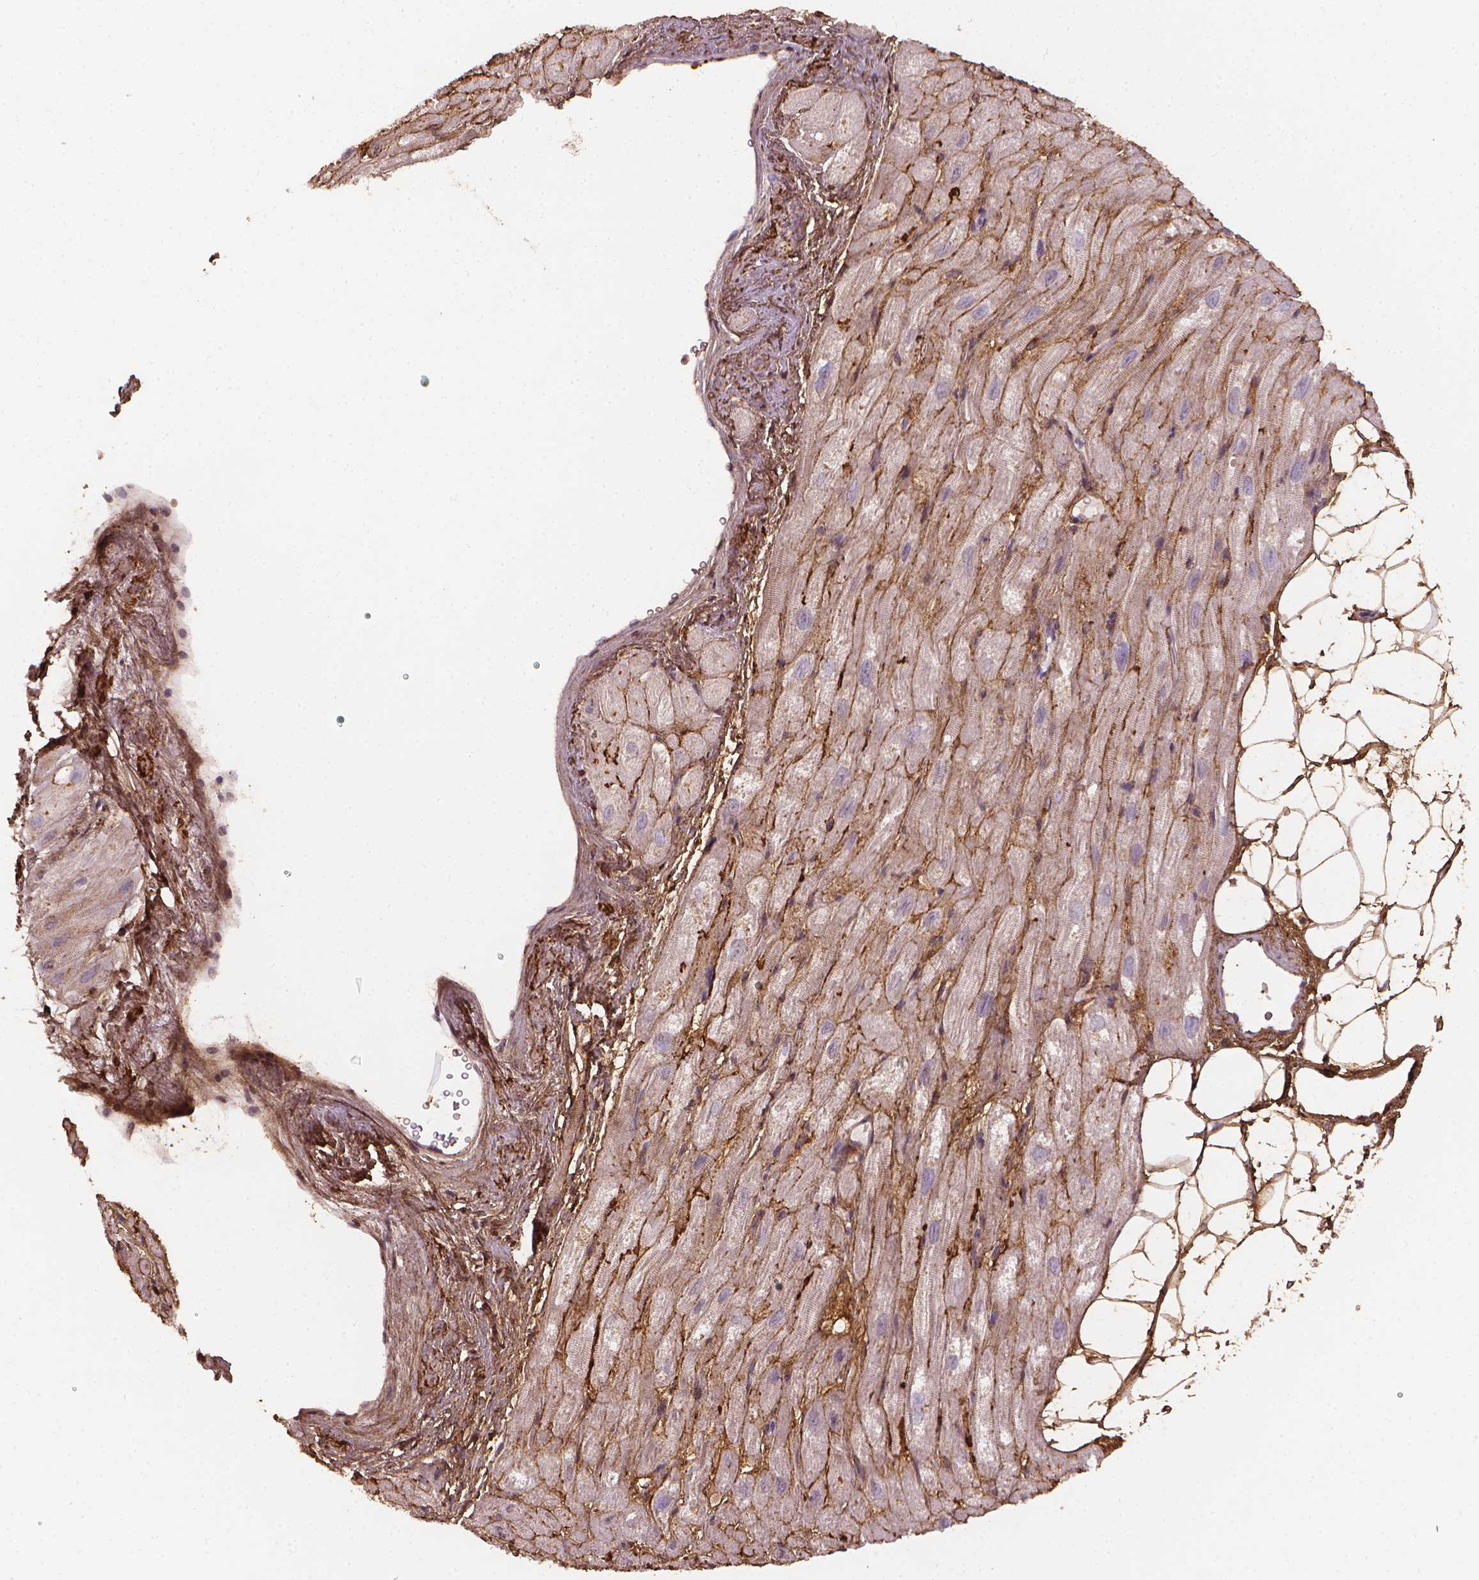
{"staining": {"intensity": "weak", "quantity": "<25%", "location": "cytoplasmic/membranous"}, "tissue": "heart muscle", "cell_type": "Cardiomyocytes", "image_type": "normal", "snomed": [{"axis": "morphology", "description": "Normal tissue, NOS"}, {"axis": "topography", "description": "Heart"}], "caption": "Immunohistochemical staining of normal heart muscle shows no significant expression in cardiomyocytes.", "gene": "DCN", "patient": {"sex": "female", "age": 69}}